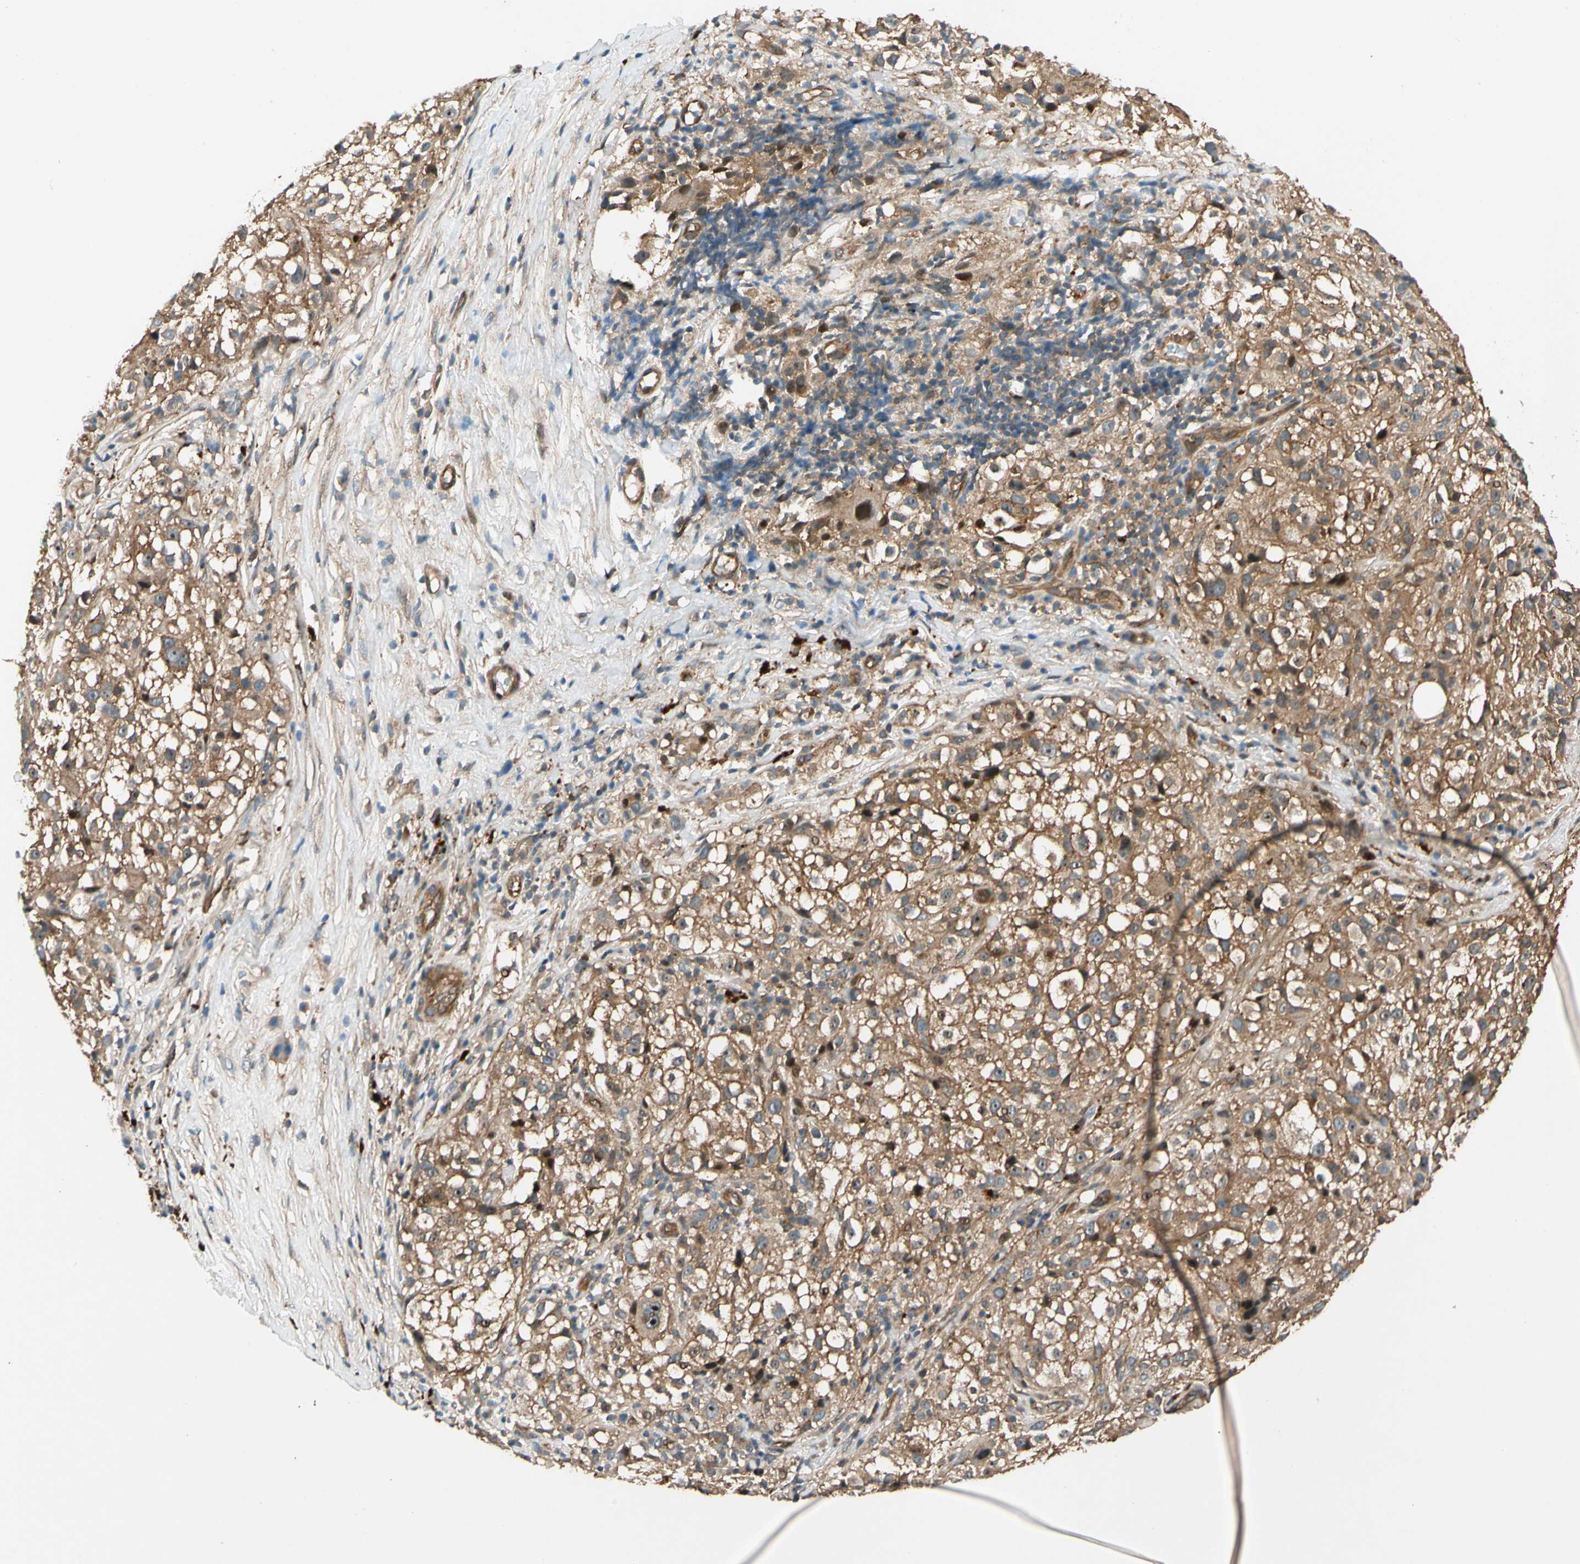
{"staining": {"intensity": "moderate", "quantity": ">75%", "location": "cytoplasmic/membranous"}, "tissue": "melanoma", "cell_type": "Tumor cells", "image_type": "cancer", "snomed": [{"axis": "morphology", "description": "Necrosis, NOS"}, {"axis": "morphology", "description": "Malignant melanoma, NOS"}, {"axis": "topography", "description": "Skin"}], "caption": "This is an image of IHC staining of melanoma, which shows moderate staining in the cytoplasmic/membranous of tumor cells.", "gene": "ROCK2", "patient": {"sex": "female", "age": 87}}